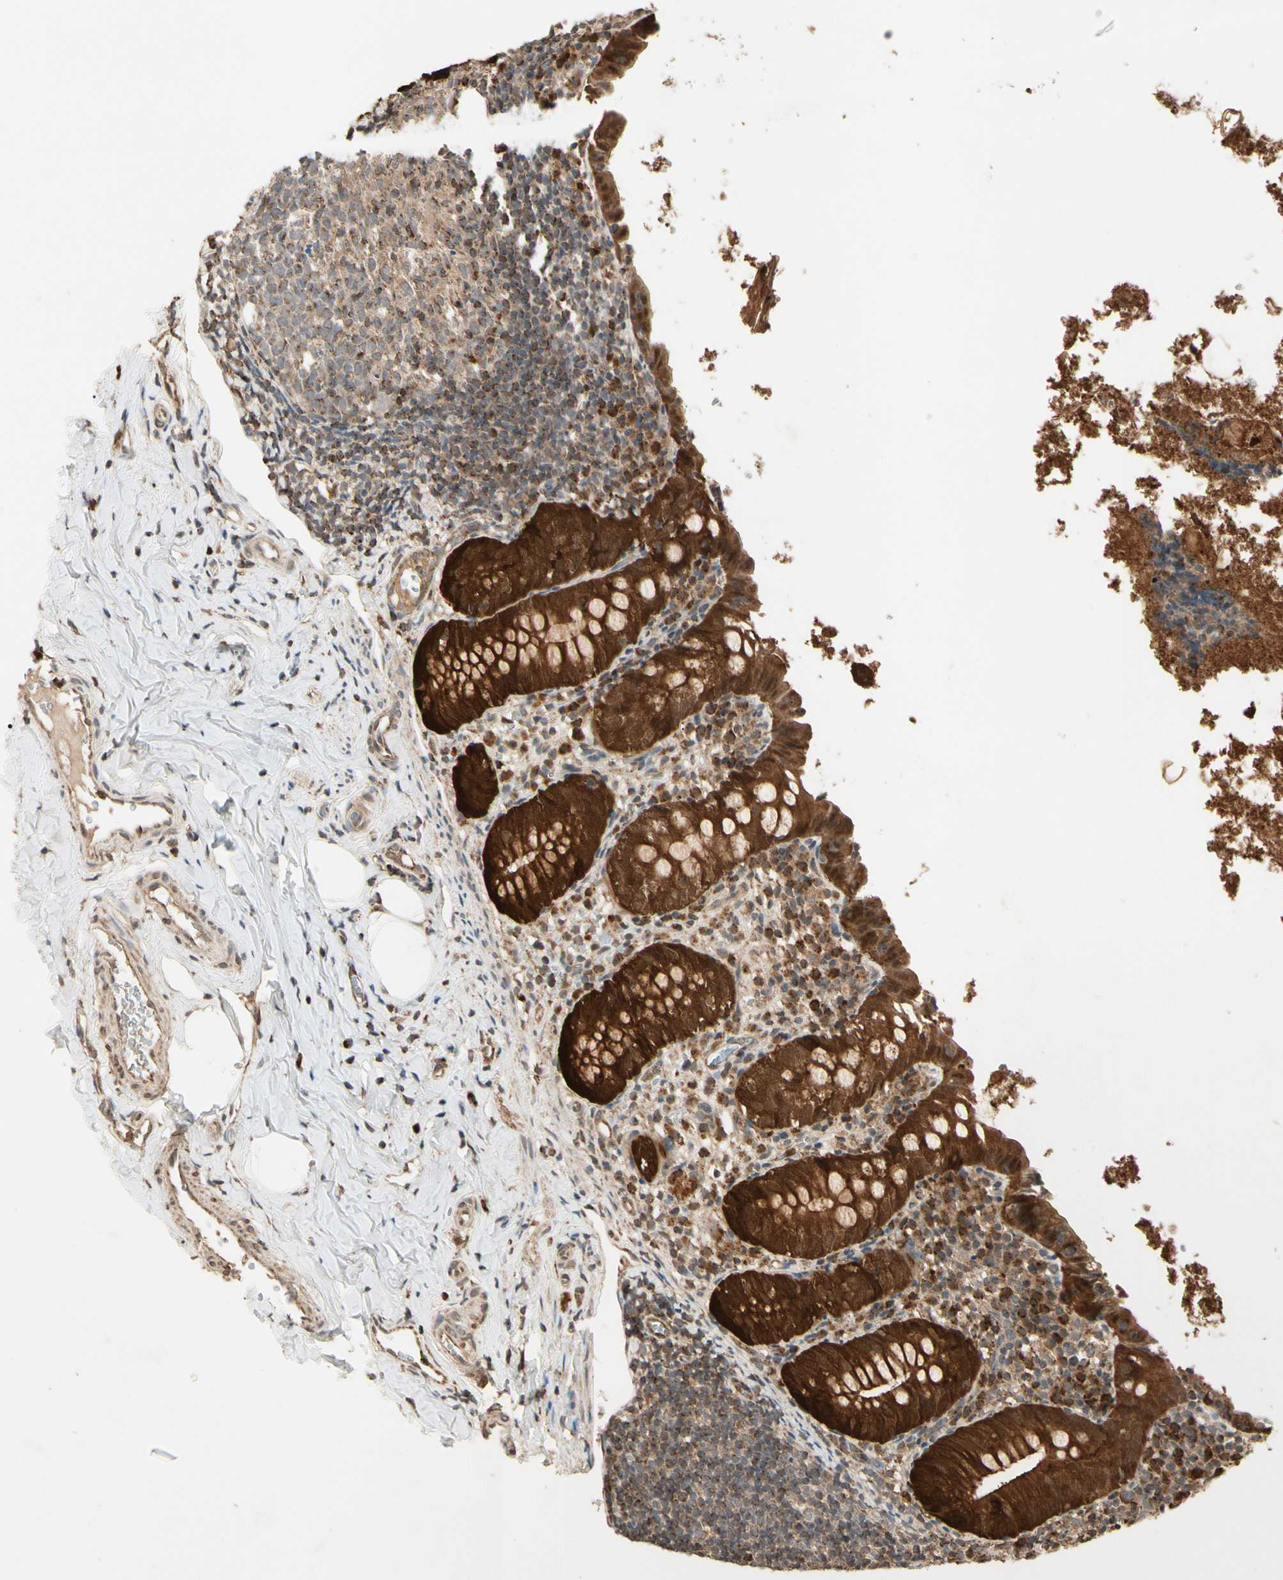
{"staining": {"intensity": "strong", "quantity": ">75%", "location": "cytoplasmic/membranous,nuclear"}, "tissue": "appendix", "cell_type": "Glandular cells", "image_type": "normal", "snomed": [{"axis": "morphology", "description": "Normal tissue, NOS"}, {"axis": "topography", "description": "Appendix"}], "caption": "DAB immunohistochemical staining of benign appendix shows strong cytoplasmic/membranous,nuclear protein positivity in approximately >75% of glandular cells.", "gene": "PRDX5", "patient": {"sex": "female", "age": 10}}